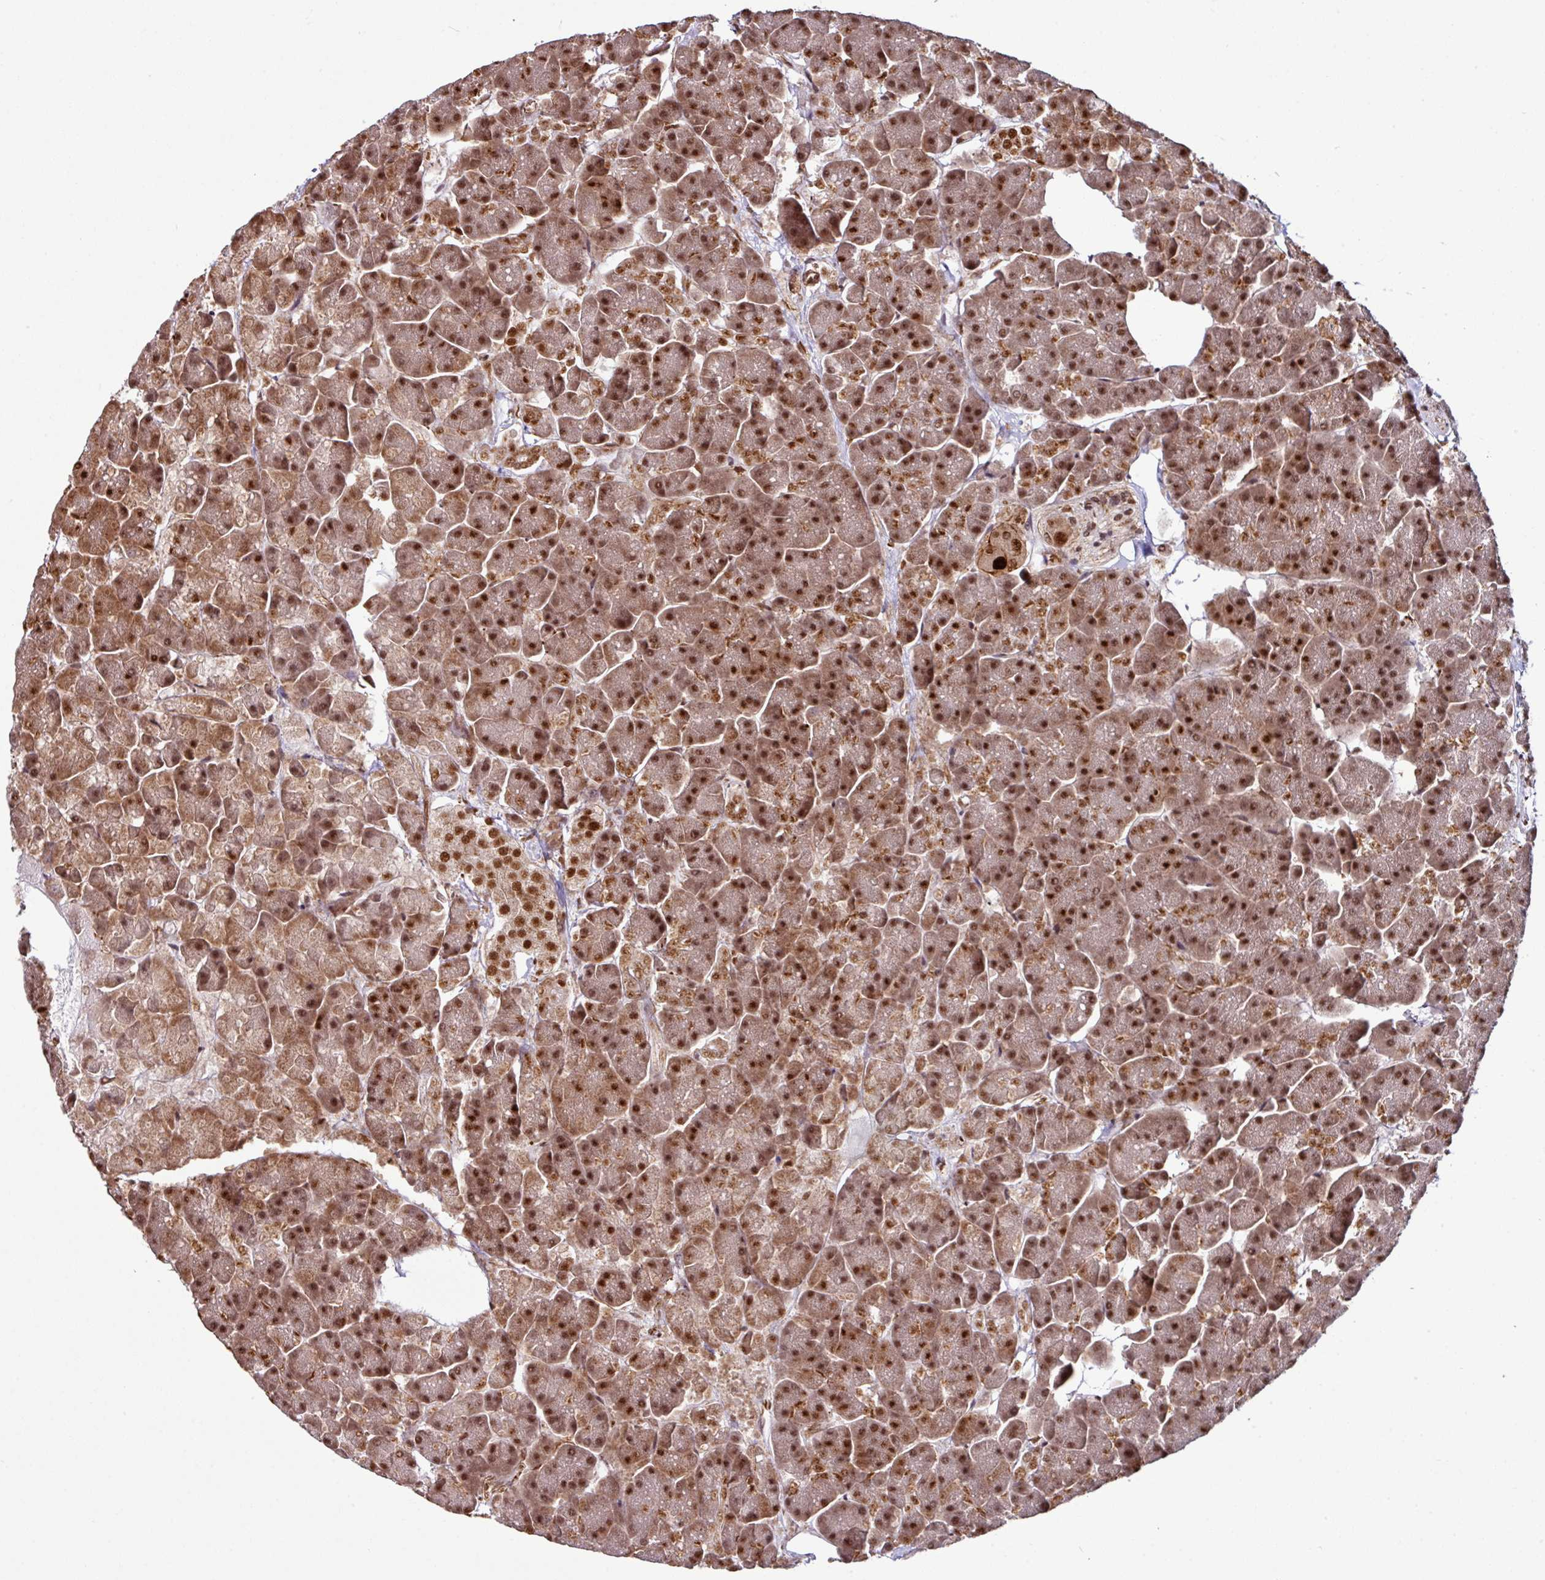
{"staining": {"intensity": "strong", "quantity": ">75%", "location": "cytoplasmic/membranous,nuclear"}, "tissue": "pancreas", "cell_type": "Exocrine glandular cells", "image_type": "normal", "snomed": [{"axis": "morphology", "description": "Normal tissue, NOS"}, {"axis": "topography", "description": "Pancreas"}, {"axis": "topography", "description": "Peripheral nerve tissue"}], "caption": "Immunohistochemical staining of unremarkable human pancreas demonstrates high levels of strong cytoplasmic/membranous,nuclear expression in about >75% of exocrine glandular cells.", "gene": "MORF4L2", "patient": {"sex": "male", "age": 54}}